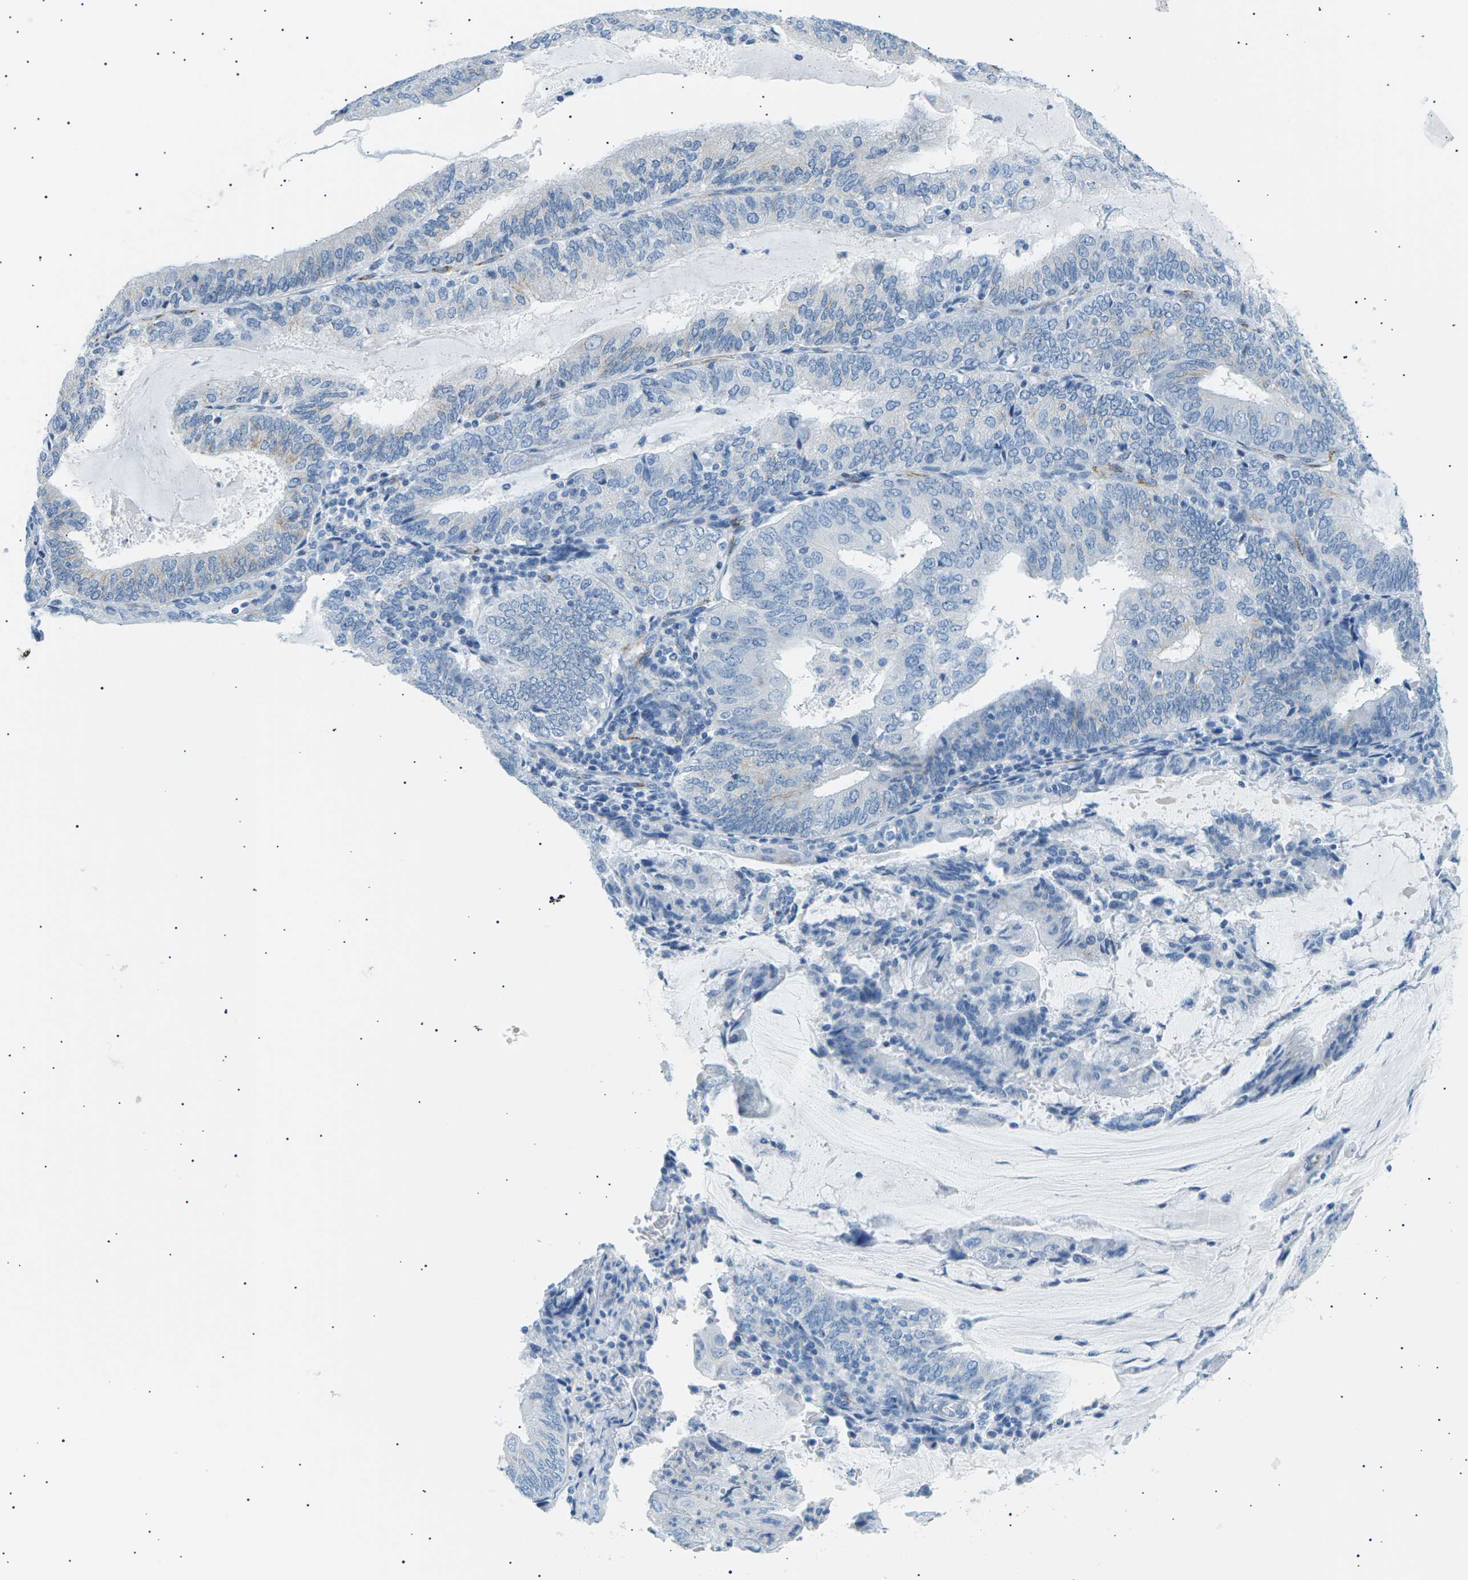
{"staining": {"intensity": "negative", "quantity": "none", "location": "none"}, "tissue": "endometrial cancer", "cell_type": "Tumor cells", "image_type": "cancer", "snomed": [{"axis": "morphology", "description": "Adenocarcinoma, NOS"}, {"axis": "topography", "description": "Endometrium"}], "caption": "Protein analysis of endometrial cancer displays no significant expression in tumor cells.", "gene": "SEPTIN5", "patient": {"sex": "female", "age": 81}}